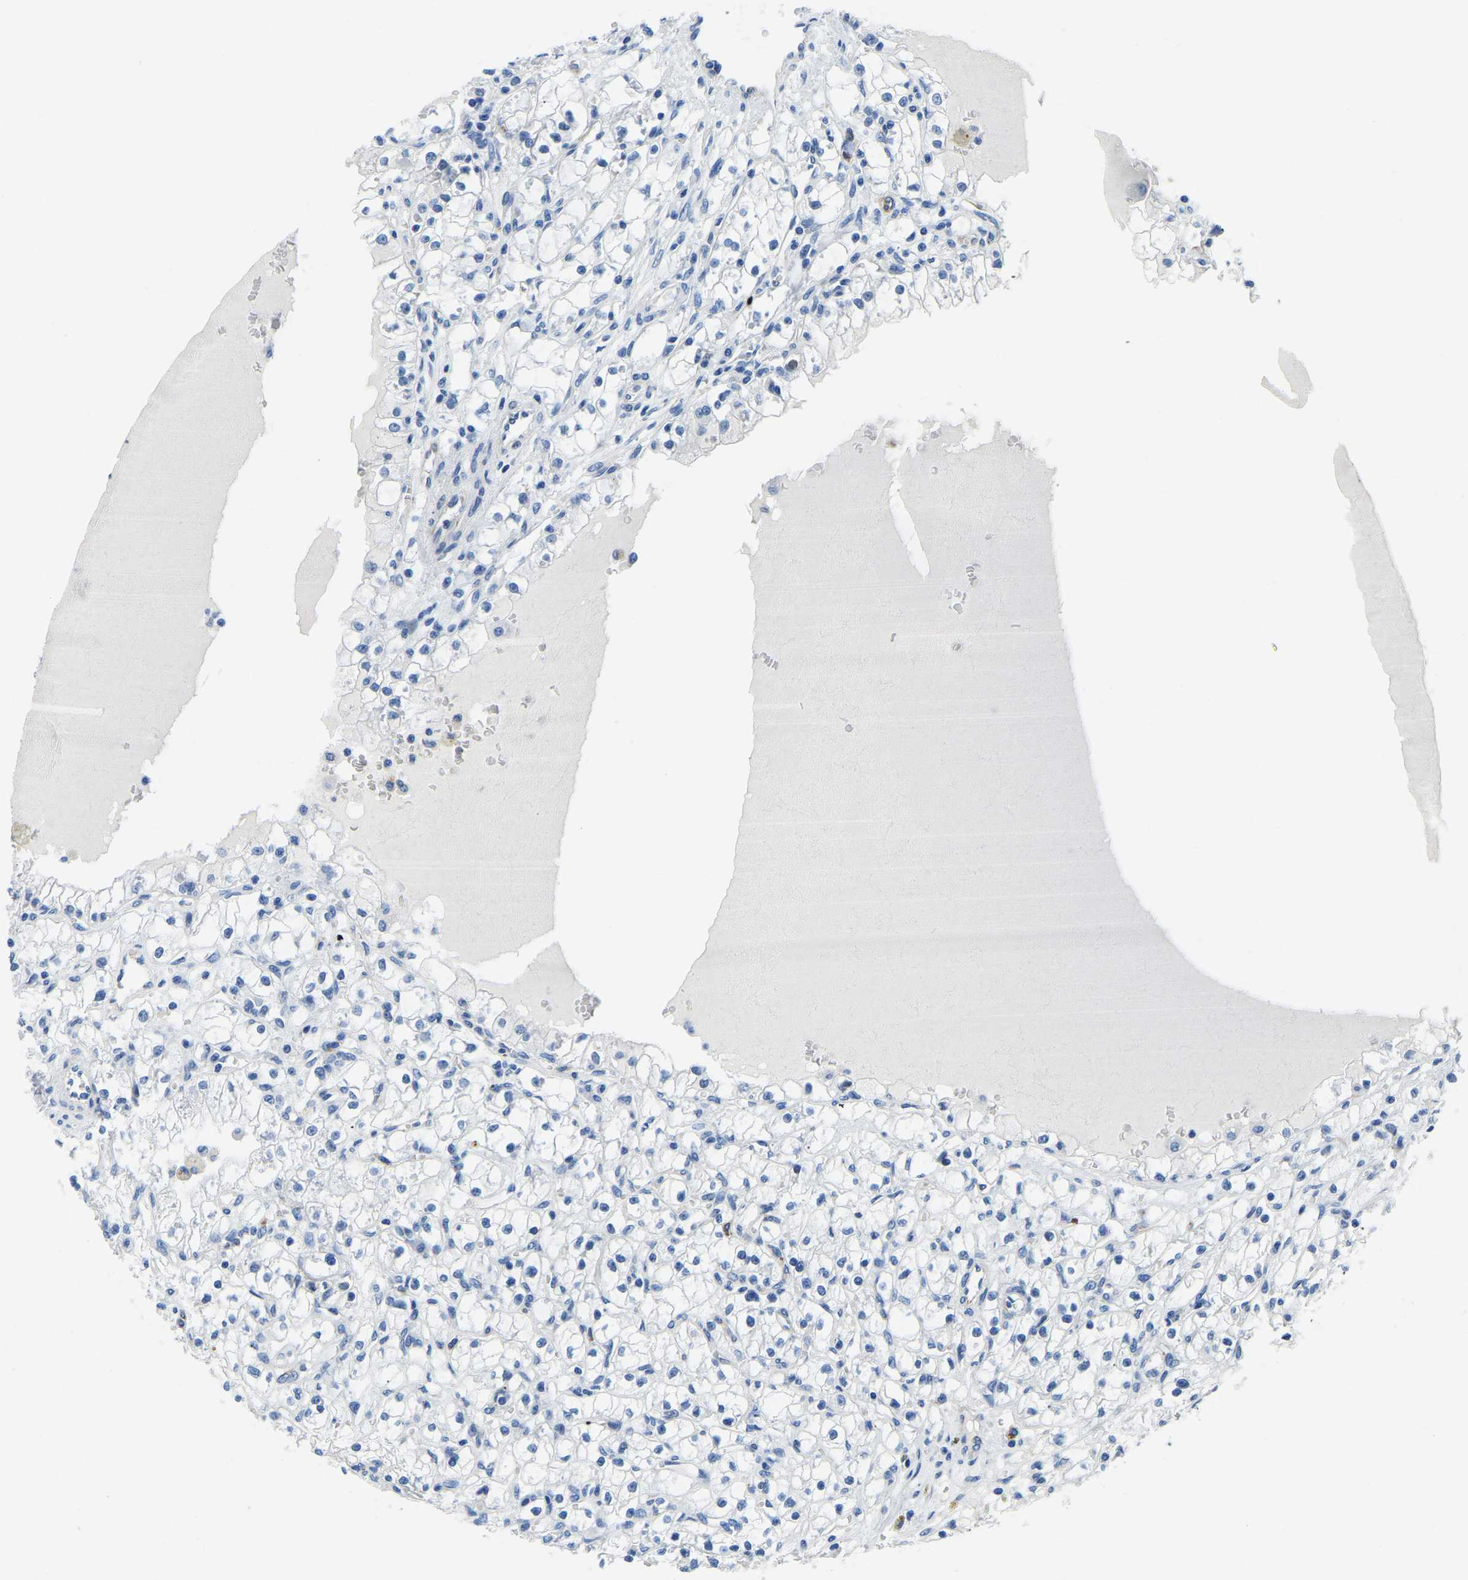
{"staining": {"intensity": "negative", "quantity": "none", "location": "none"}, "tissue": "renal cancer", "cell_type": "Tumor cells", "image_type": "cancer", "snomed": [{"axis": "morphology", "description": "Adenocarcinoma, NOS"}, {"axis": "topography", "description": "Kidney"}], "caption": "Micrograph shows no significant protein positivity in tumor cells of renal cancer. (Brightfield microscopy of DAB immunohistochemistry at high magnification).", "gene": "MS4A3", "patient": {"sex": "male", "age": 56}}